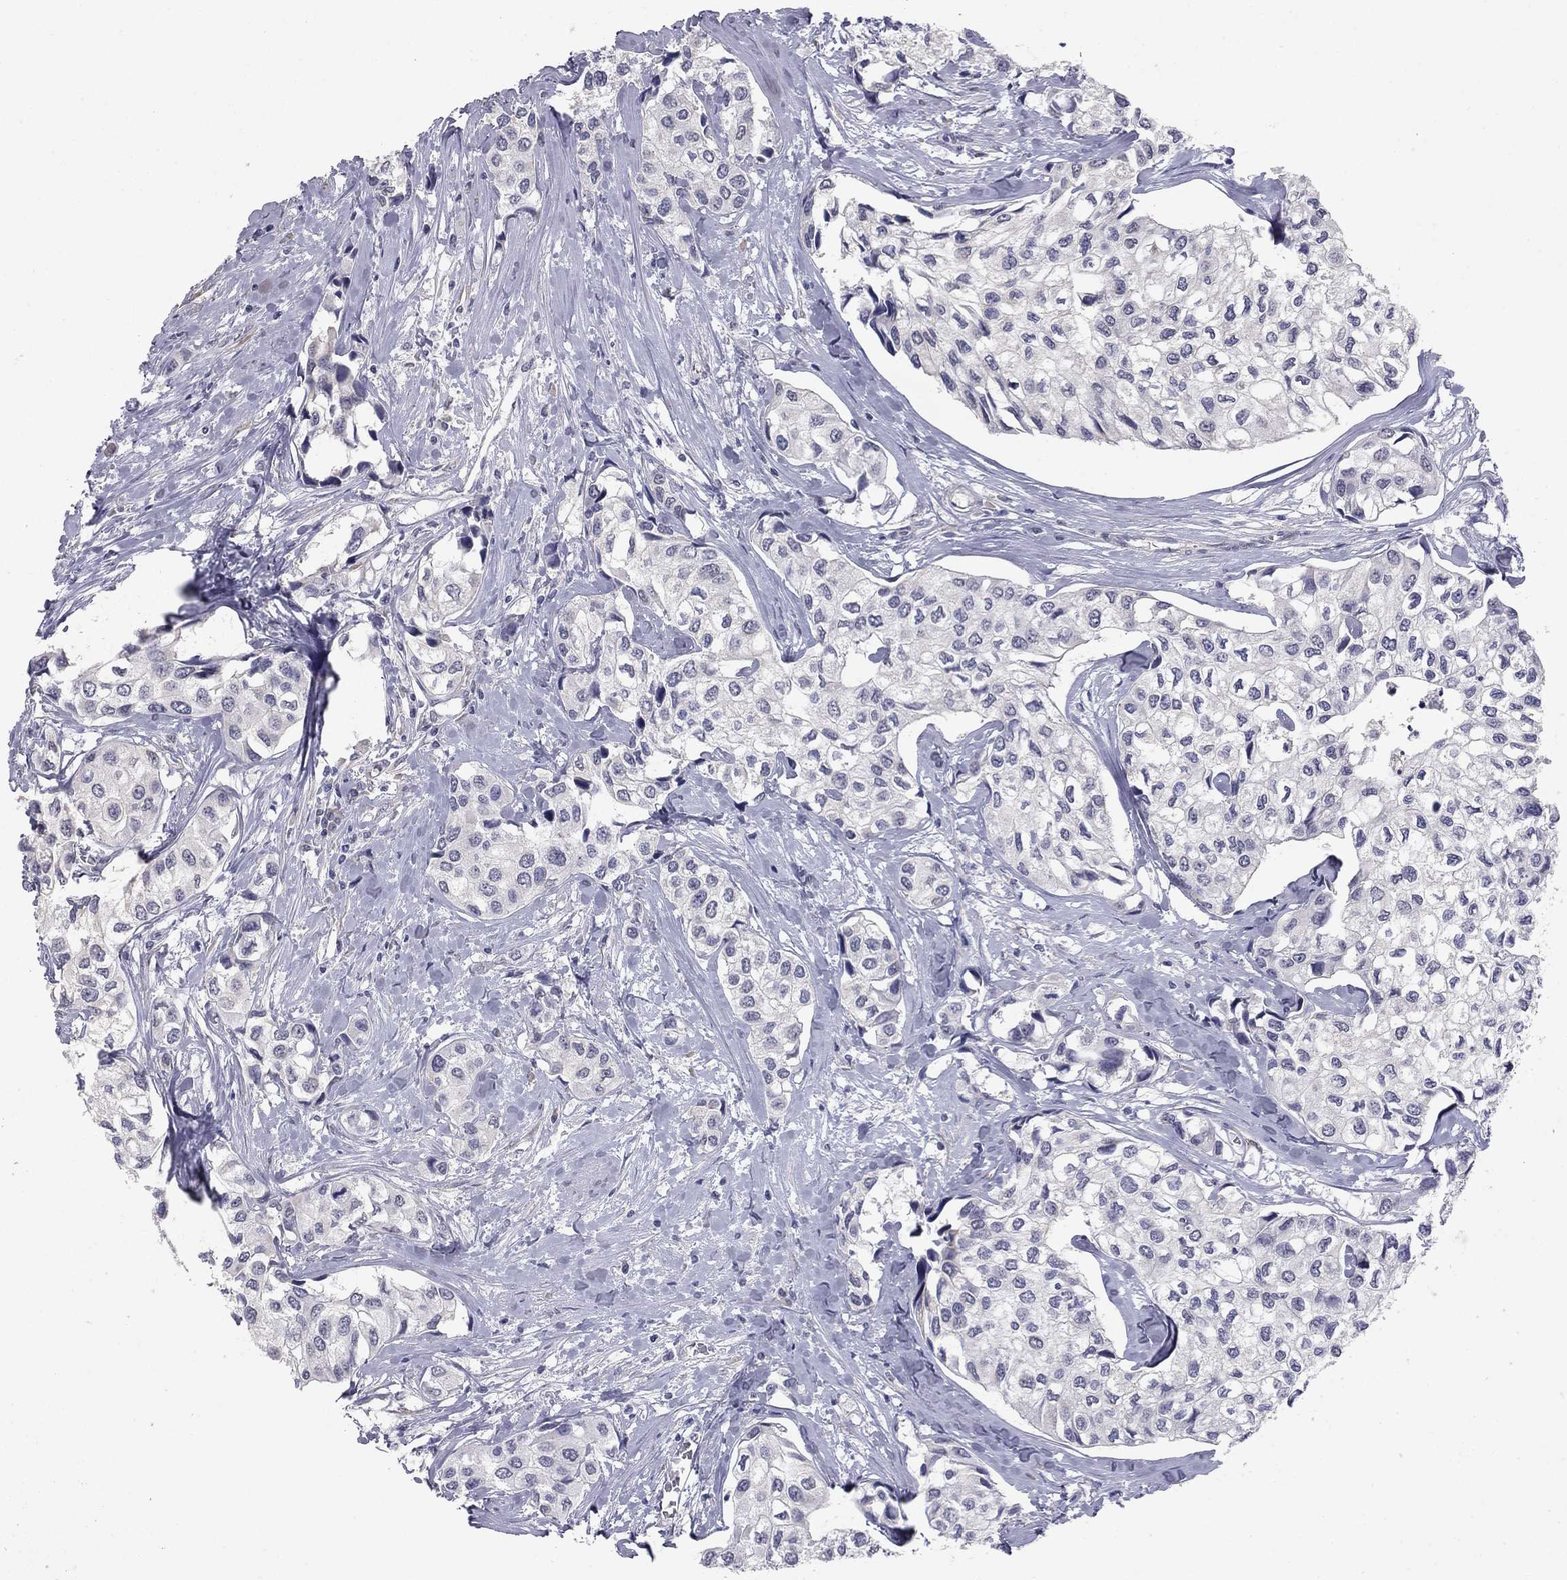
{"staining": {"intensity": "negative", "quantity": "none", "location": "none"}, "tissue": "urothelial cancer", "cell_type": "Tumor cells", "image_type": "cancer", "snomed": [{"axis": "morphology", "description": "Urothelial carcinoma, High grade"}, {"axis": "topography", "description": "Urinary bladder"}], "caption": "Immunohistochemistry micrograph of human urothelial cancer stained for a protein (brown), which reveals no staining in tumor cells.", "gene": "PRRT2", "patient": {"sex": "male", "age": 73}}